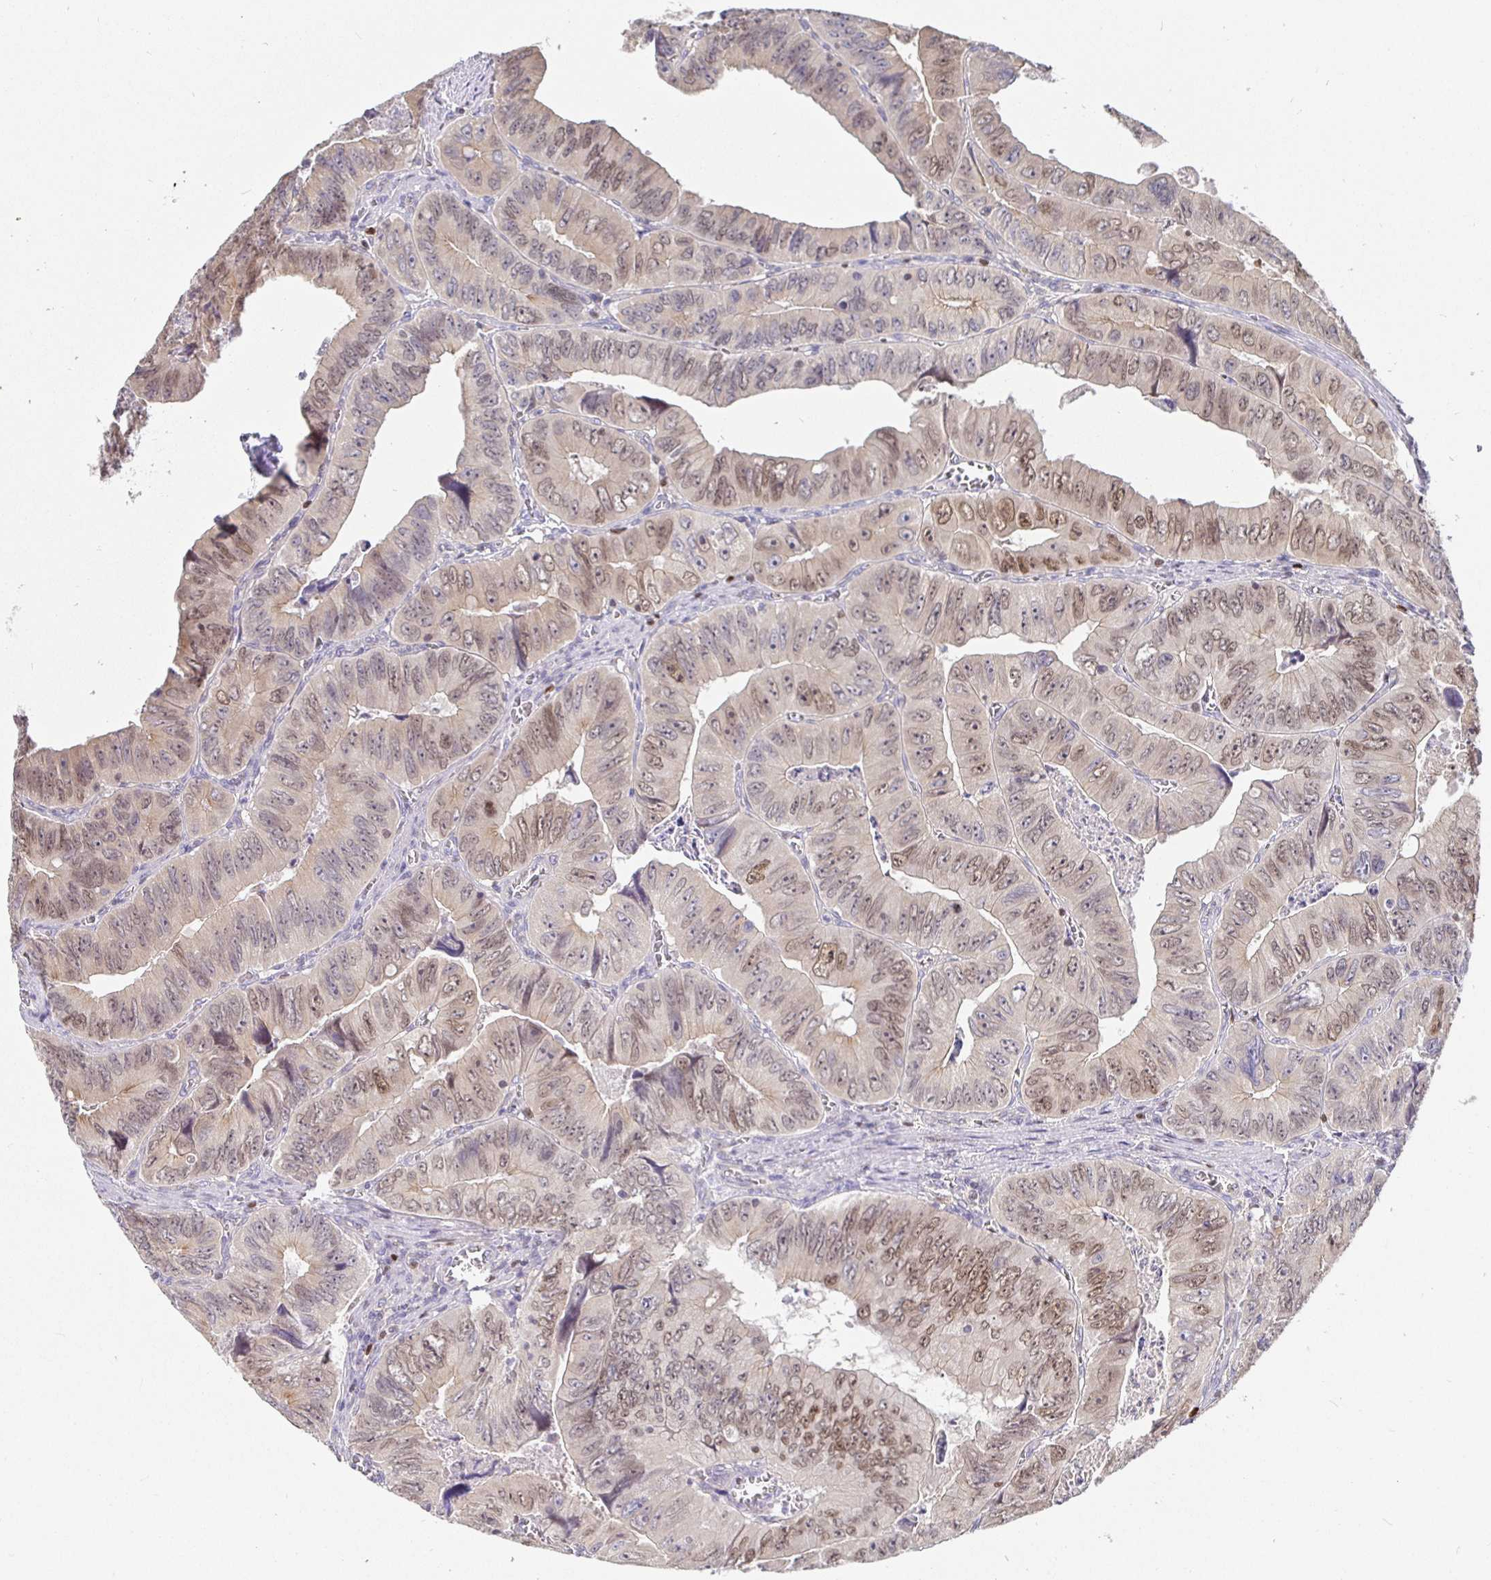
{"staining": {"intensity": "moderate", "quantity": "25%-75%", "location": "nuclear"}, "tissue": "colorectal cancer", "cell_type": "Tumor cells", "image_type": "cancer", "snomed": [{"axis": "morphology", "description": "Adenocarcinoma, NOS"}, {"axis": "topography", "description": "Colon"}], "caption": "Human adenocarcinoma (colorectal) stained for a protein (brown) displays moderate nuclear positive positivity in about 25%-75% of tumor cells.", "gene": "SATB1", "patient": {"sex": "female", "age": 84}}